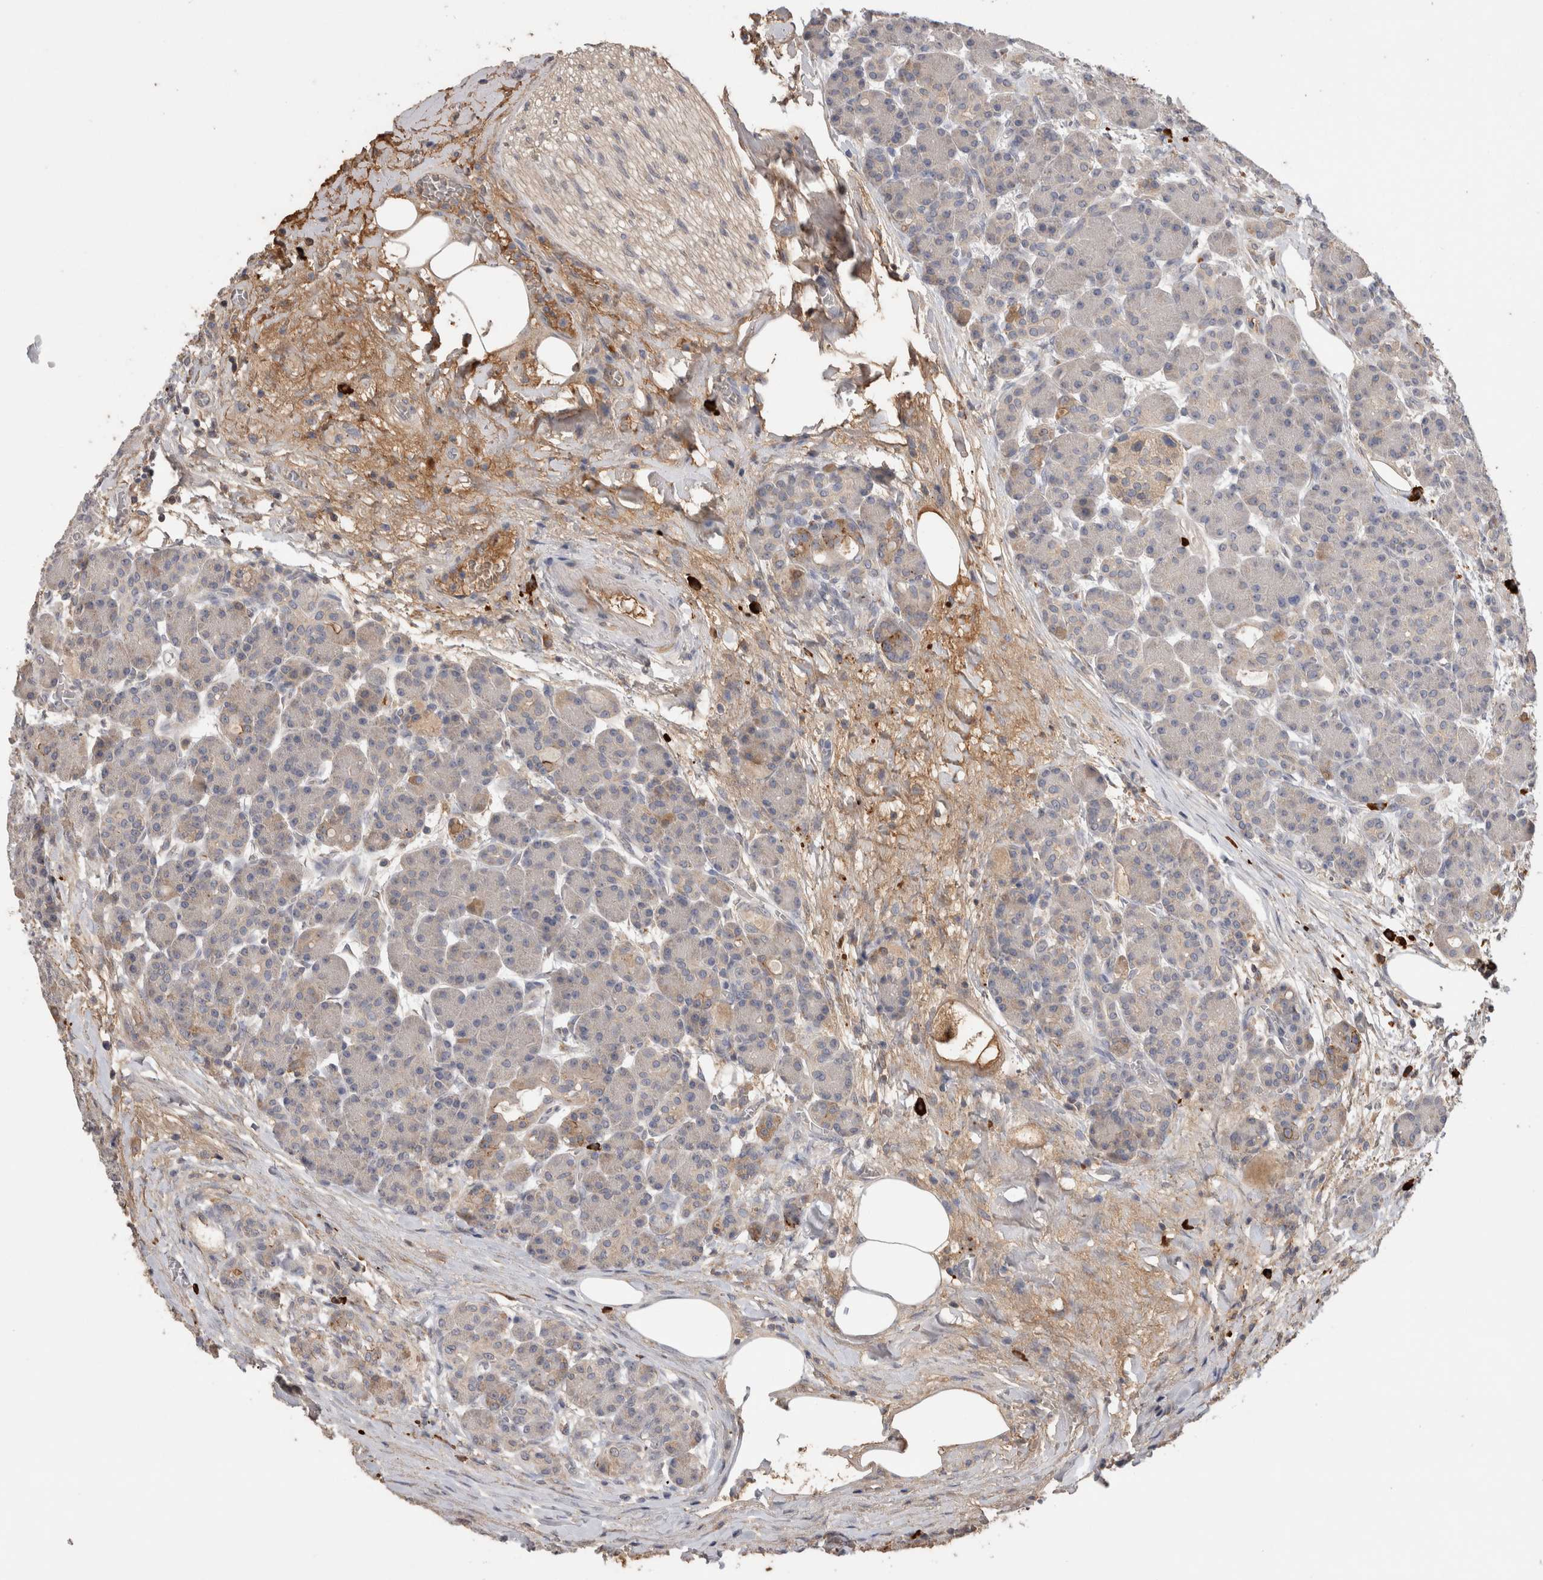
{"staining": {"intensity": "weak", "quantity": "<25%", "location": "cytoplasmic/membranous"}, "tissue": "pancreas", "cell_type": "Exocrine glandular cells", "image_type": "normal", "snomed": [{"axis": "morphology", "description": "Normal tissue, NOS"}, {"axis": "topography", "description": "Pancreas"}], "caption": "A photomicrograph of pancreas stained for a protein reveals no brown staining in exocrine glandular cells. (Stains: DAB immunohistochemistry with hematoxylin counter stain, Microscopy: brightfield microscopy at high magnification).", "gene": "PPP3CC", "patient": {"sex": "male", "age": 63}}